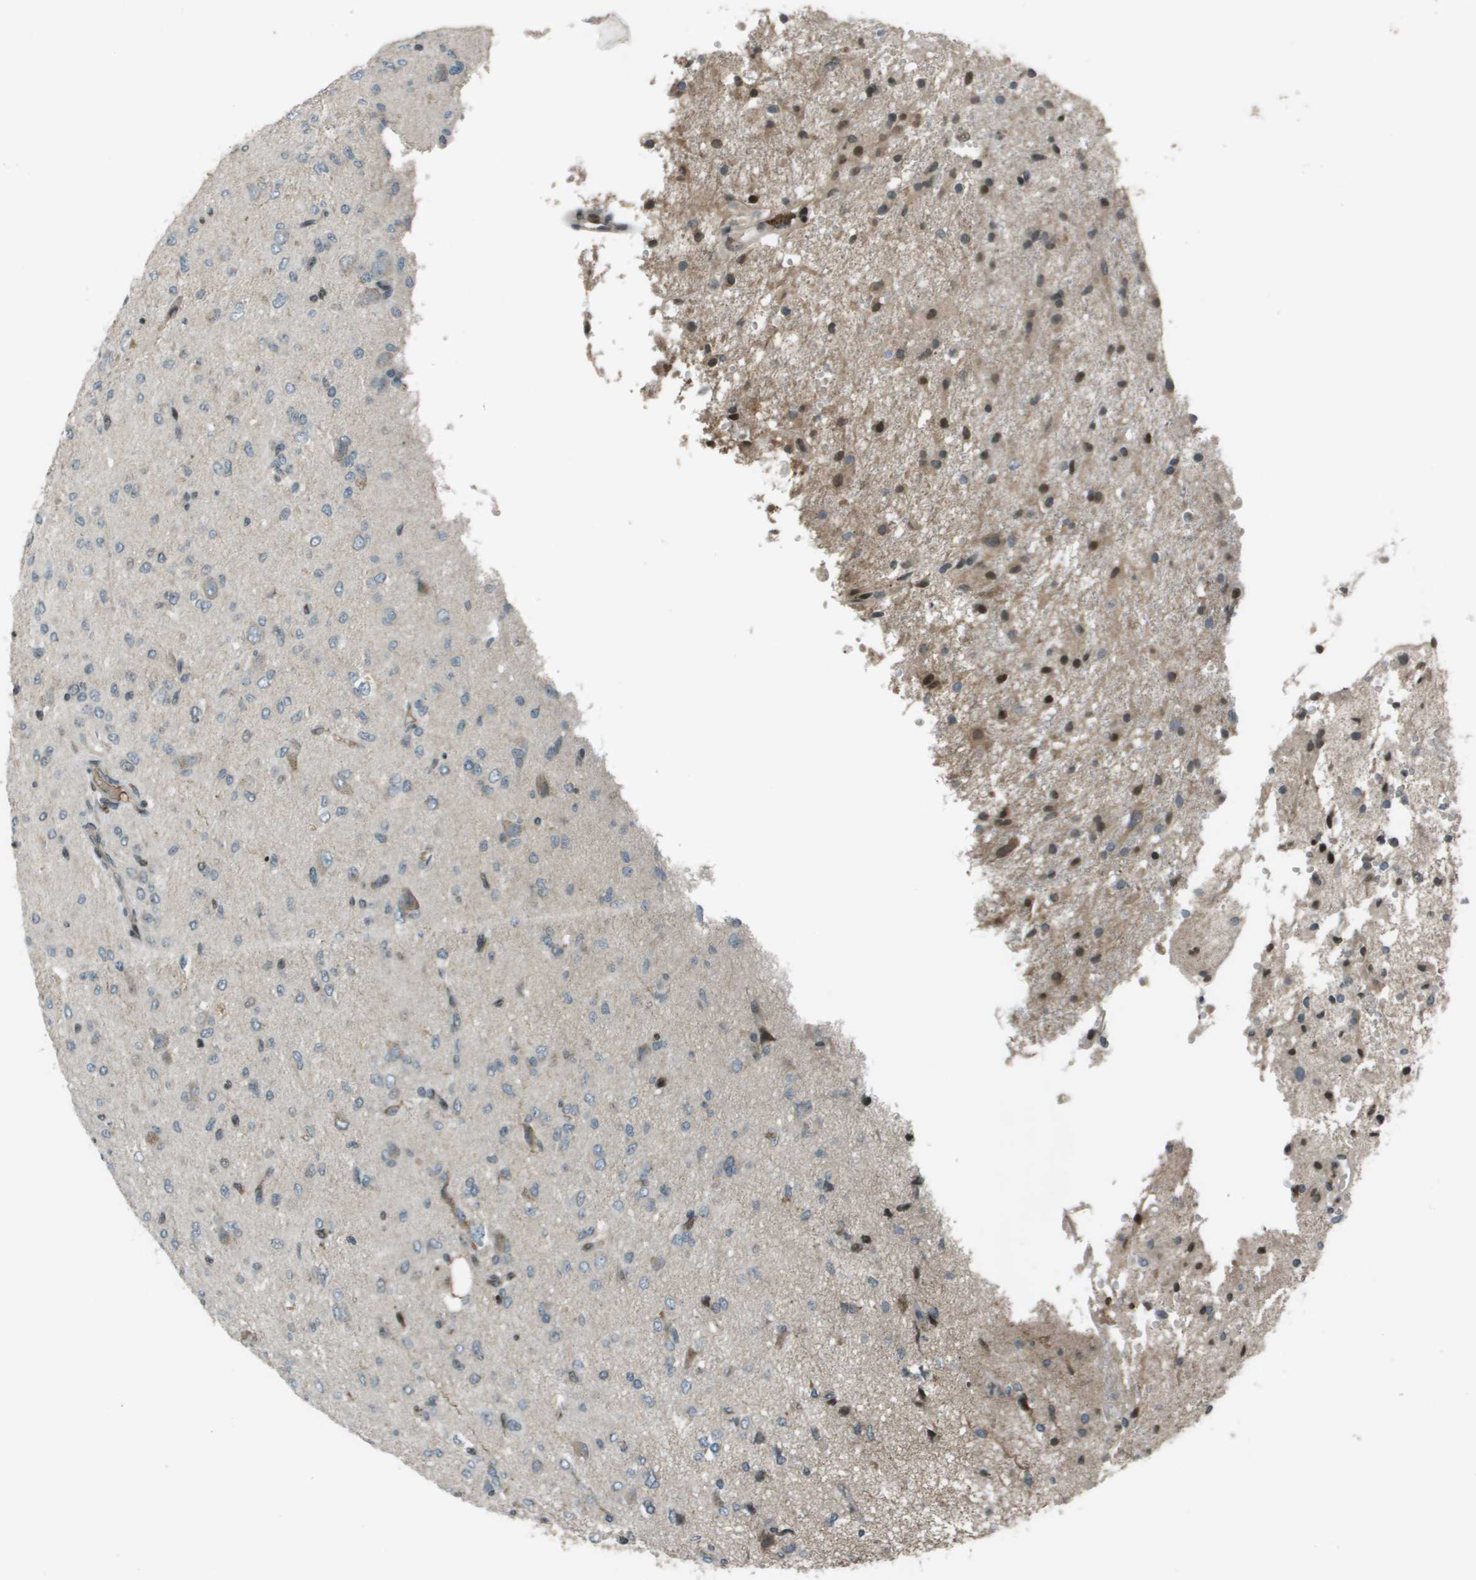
{"staining": {"intensity": "negative", "quantity": "none", "location": "none"}, "tissue": "glioma", "cell_type": "Tumor cells", "image_type": "cancer", "snomed": [{"axis": "morphology", "description": "Glioma, malignant, High grade"}, {"axis": "topography", "description": "Brain"}], "caption": "The image shows no staining of tumor cells in glioma.", "gene": "CXCL12", "patient": {"sex": "female", "age": 59}}